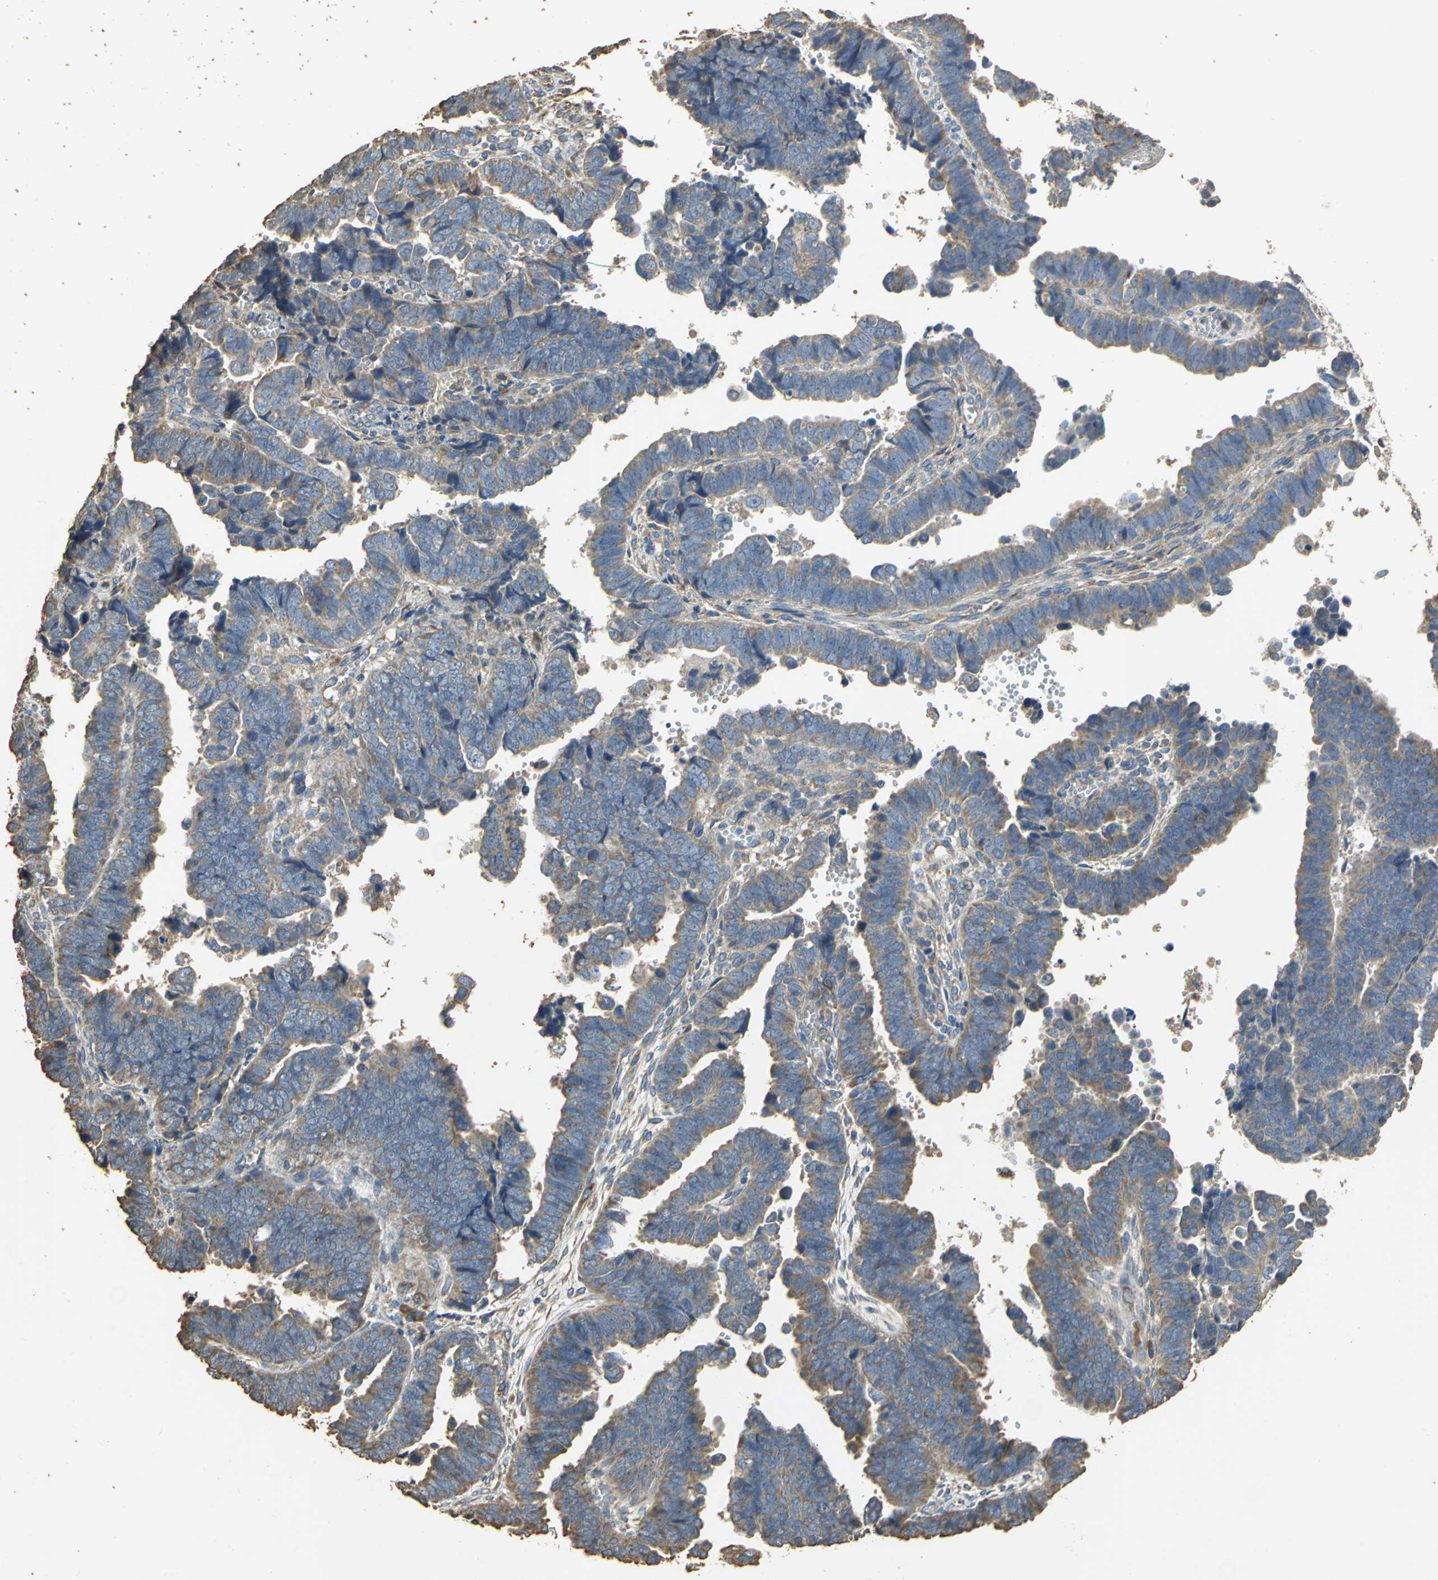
{"staining": {"intensity": "moderate", "quantity": ">75%", "location": "cytoplasmic/membranous"}, "tissue": "endometrial cancer", "cell_type": "Tumor cells", "image_type": "cancer", "snomed": [{"axis": "morphology", "description": "Adenocarcinoma, NOS"}, {"axis": "topography", "description": "Endometrium"}], "caption": "Endometrial cancer (adenocarcinoma) stained with a protein marker displays moderate staining in tumor cells.", "gene": "ACSL4", "patient": {"sex": "female", "age": 75}}